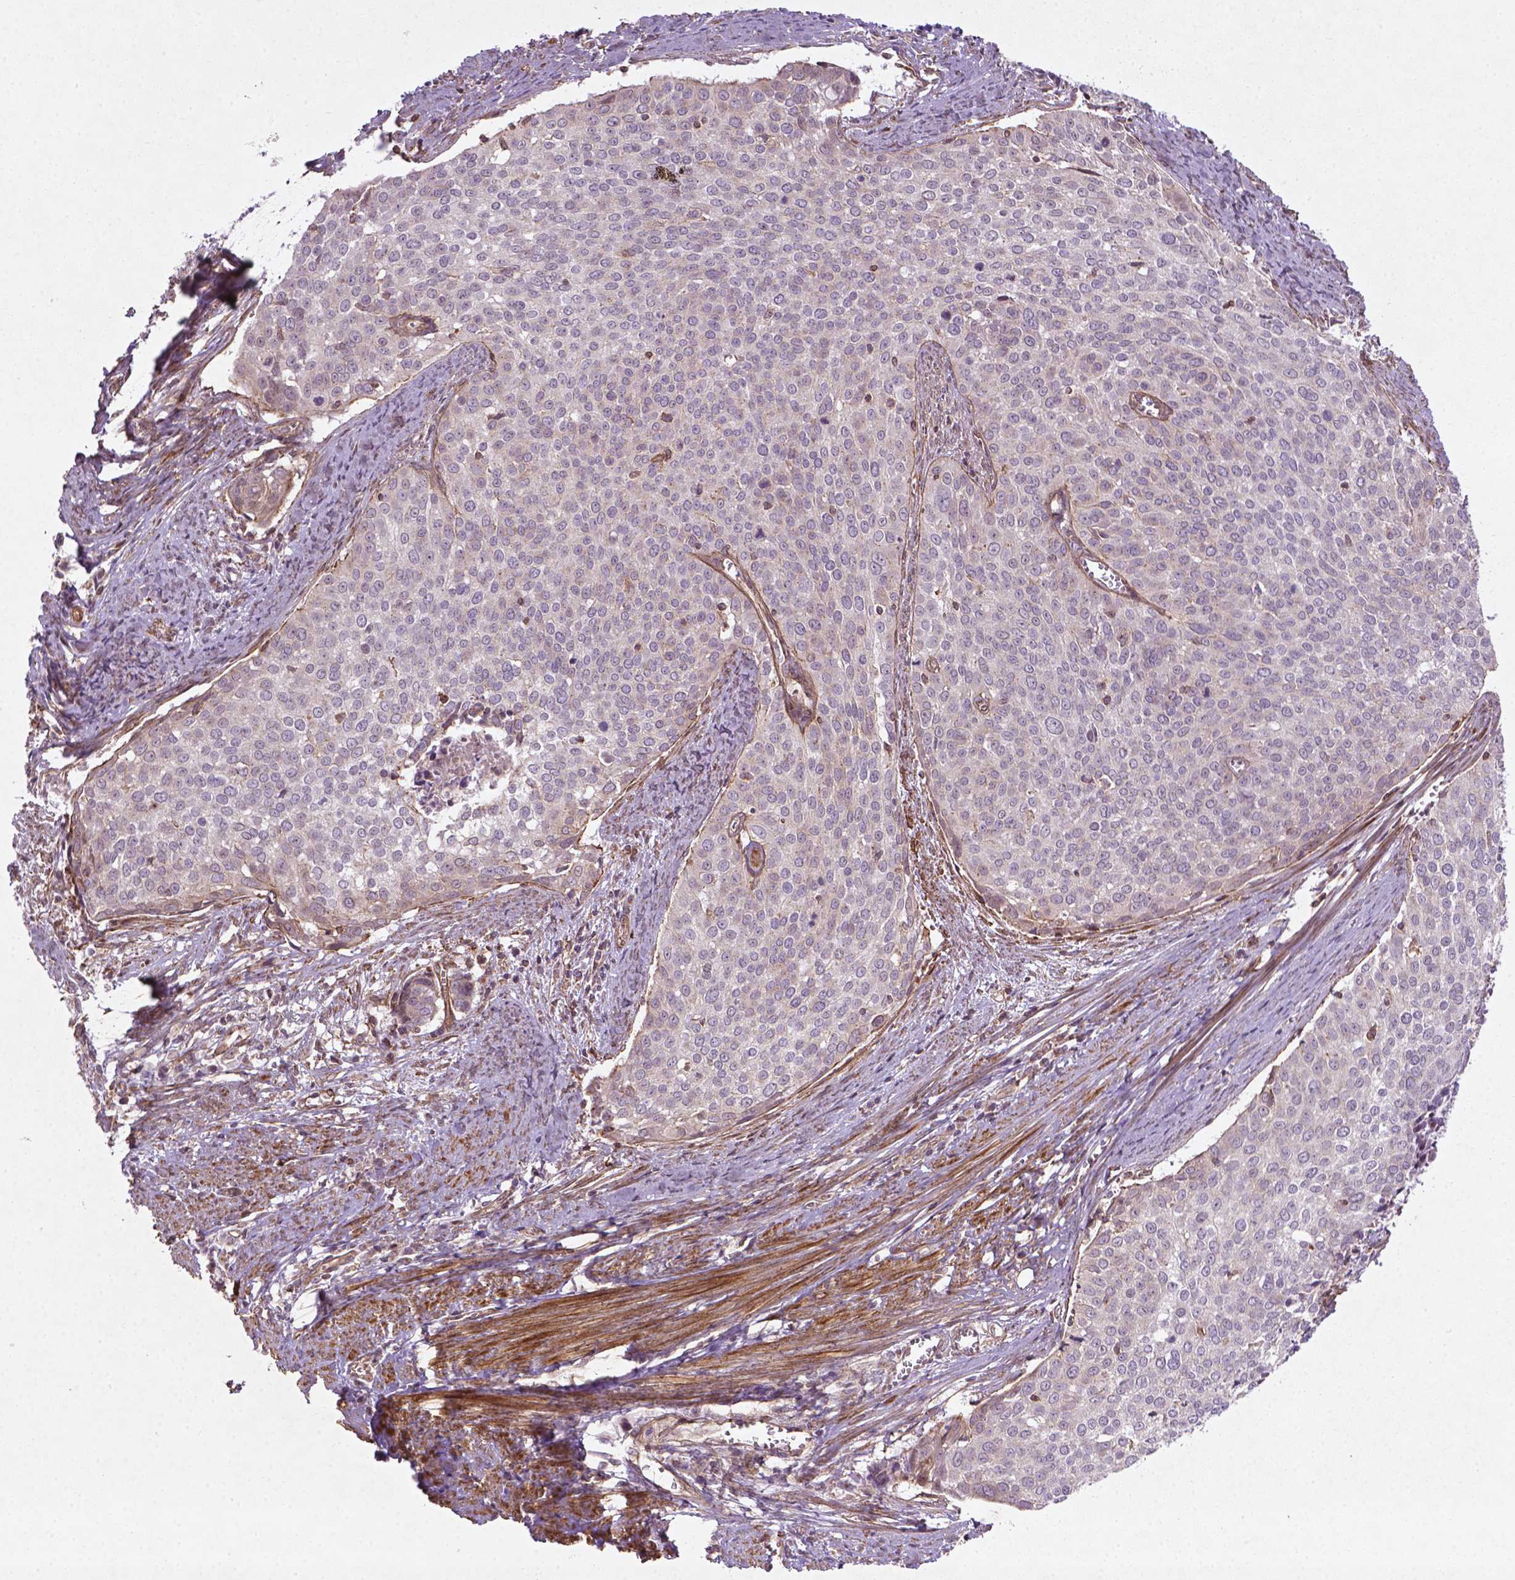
{"staining": {"intensity": "negative", "quantity": "none", "location": "none"}, "tissue": "cervical cancer", "cell_type": "Tumor cells", "image_type": "cancer", "snomed": [{"axis": "morphology", "description": "Squamous cell carcinoma, NOS"}, {"axis": "topography", "description": "Cervix"}], "caption": "DAB immunohistochemical staining of human cervical cancer reveals no significant staining in tumor cells.", "gene": "TCHP", "patient": {"sex": "female", "age": 39}}